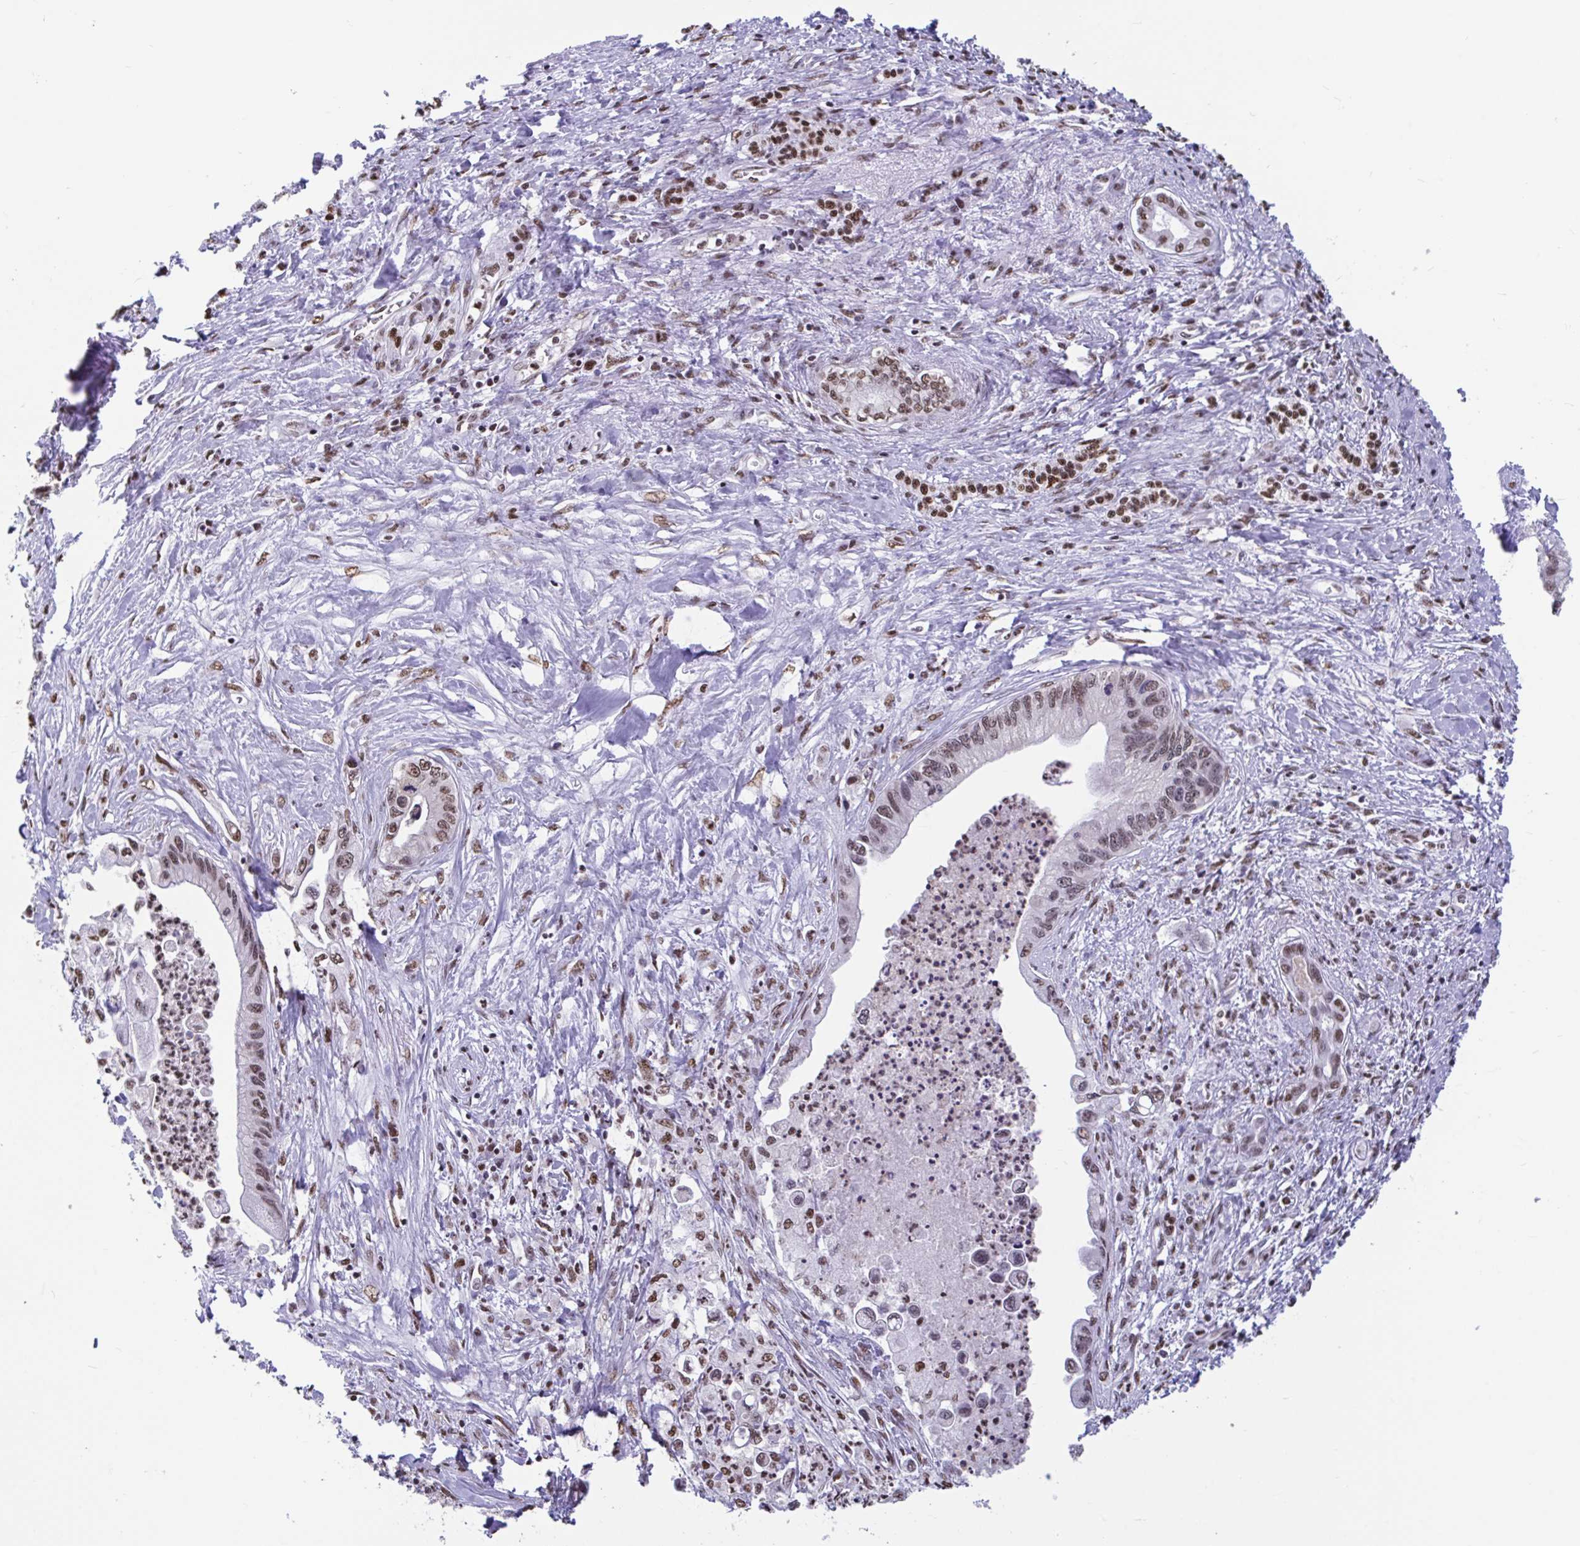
{"staining": {"intensity": "moderate", "quantity": ">75%", "location": "nuclear"}, "tissue": "pancreatic cancer", "cell_type": "Tumor cells", "image_type": "cancer", "snomed": [{"axis": "morphology", "description": "Adenocarcinoma, NOS"}, {"axis": "topography", "description": "Pancreas"}], "caption": "IHC staining of pancreatic adenocarcinoma, which shows medium levels of moderate nuclear staining in about >75% of tumor cells indicating moderate nuclear protein positivity. The staining was performed using DAB (brown) for protein detection and nuclei were counterstained in hematoxylin (blue).", "gene": "HNRNPDL", "patient": {"sex": "male", "age": 61}}